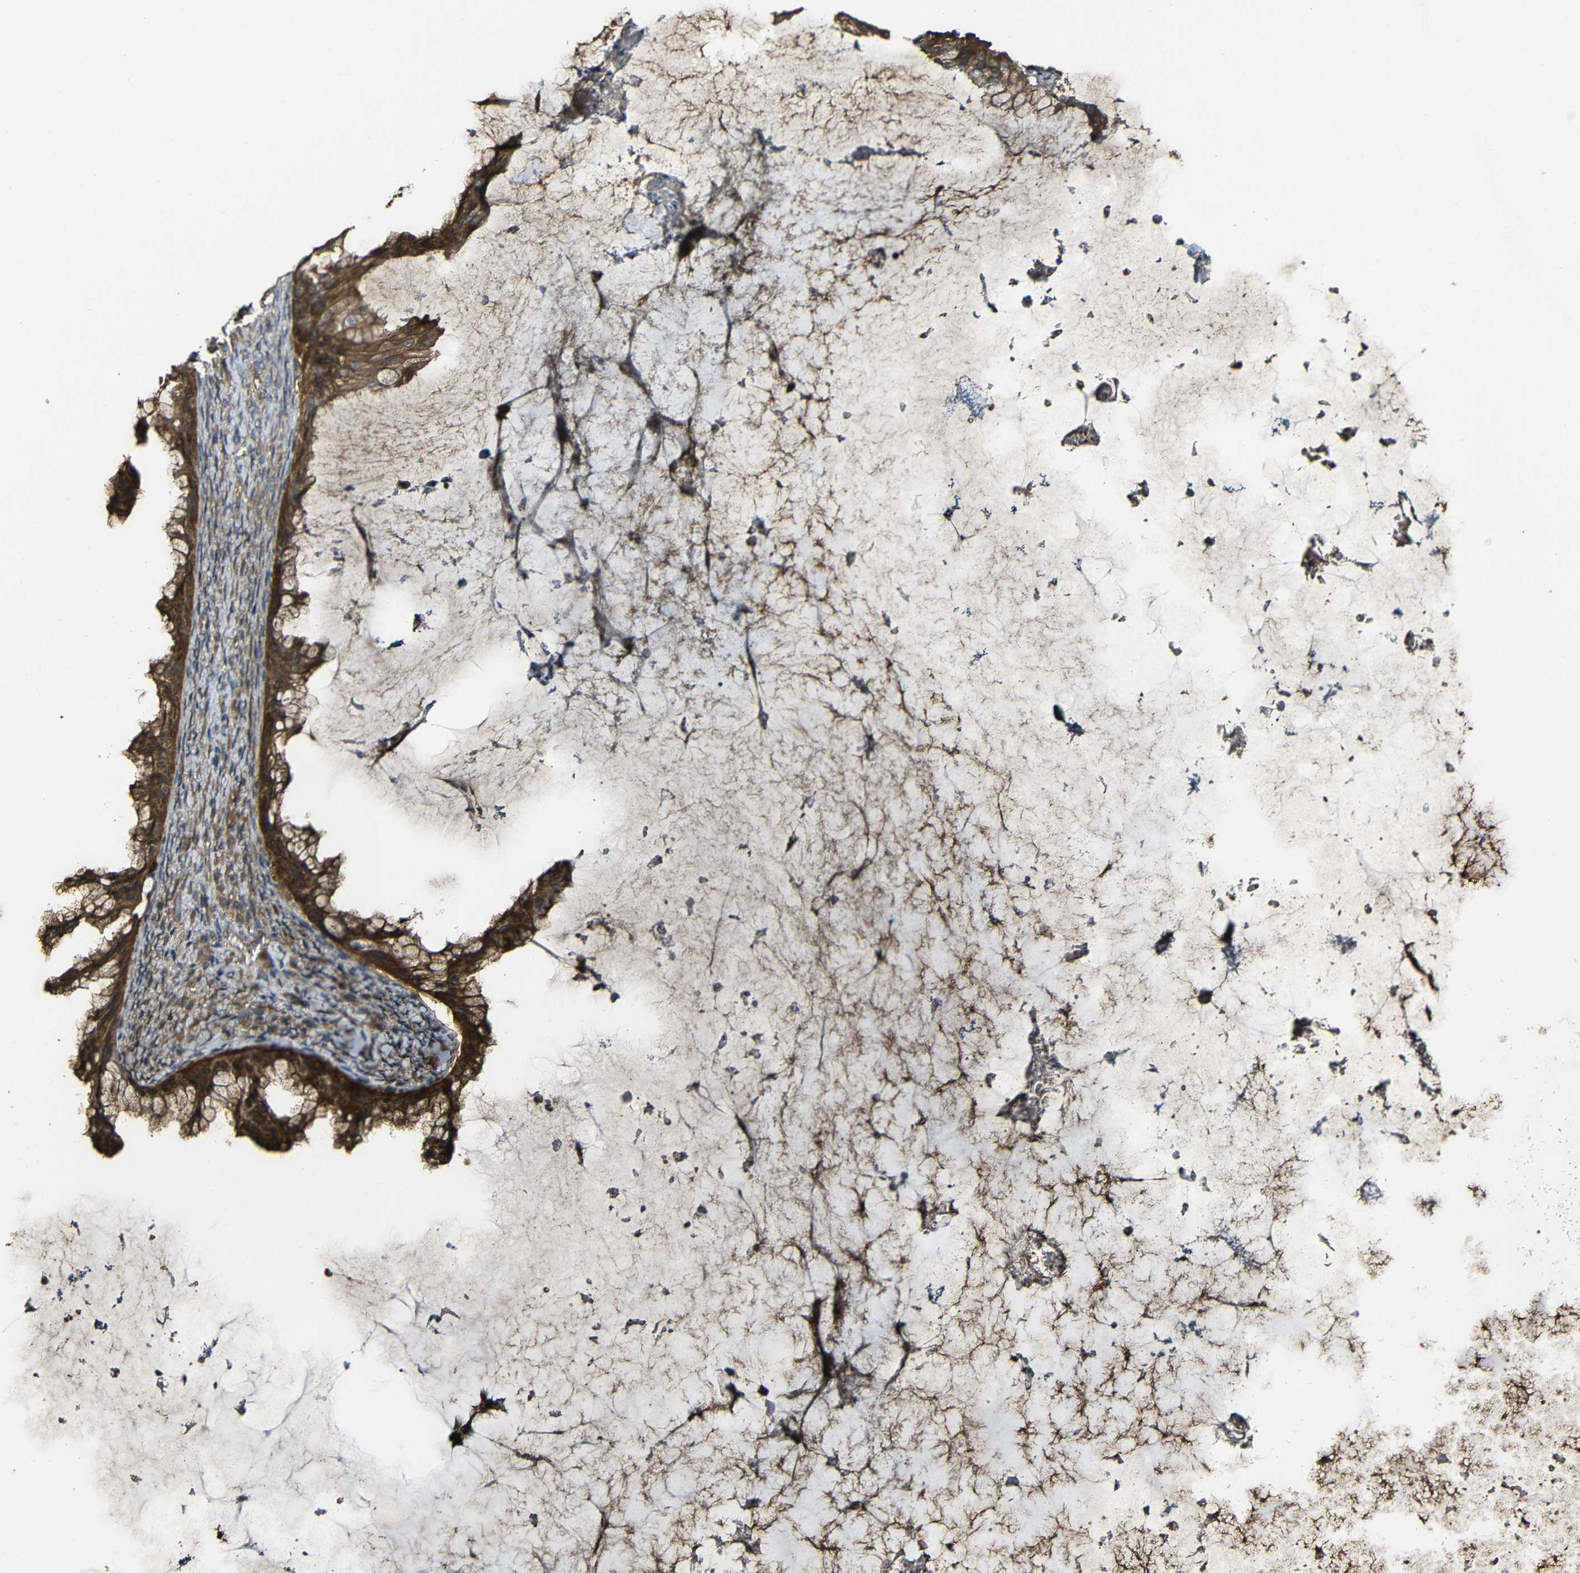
{"staining": {"intensity": "strong", "quantity": ">75%", "location": "cytoplasmic/membranous"}, "tissue": "ovarian cancer", "cell_type": "Tumor cells", "image_type": "cancer", "snomed": [{"axis": "morphology", "description": "Cystadenocarcinoma, mucinous, NOS"}, {"axis": "topography", "description": "Ovary"}], "caption": "An image of ovarian mucinous cystadenocarcinoma stained for a protein shows strong cytoplasmic/membranous brown staining in tumor cells.", "gene": "CASP8", "patient": {"sex": "female", "age": 61}}